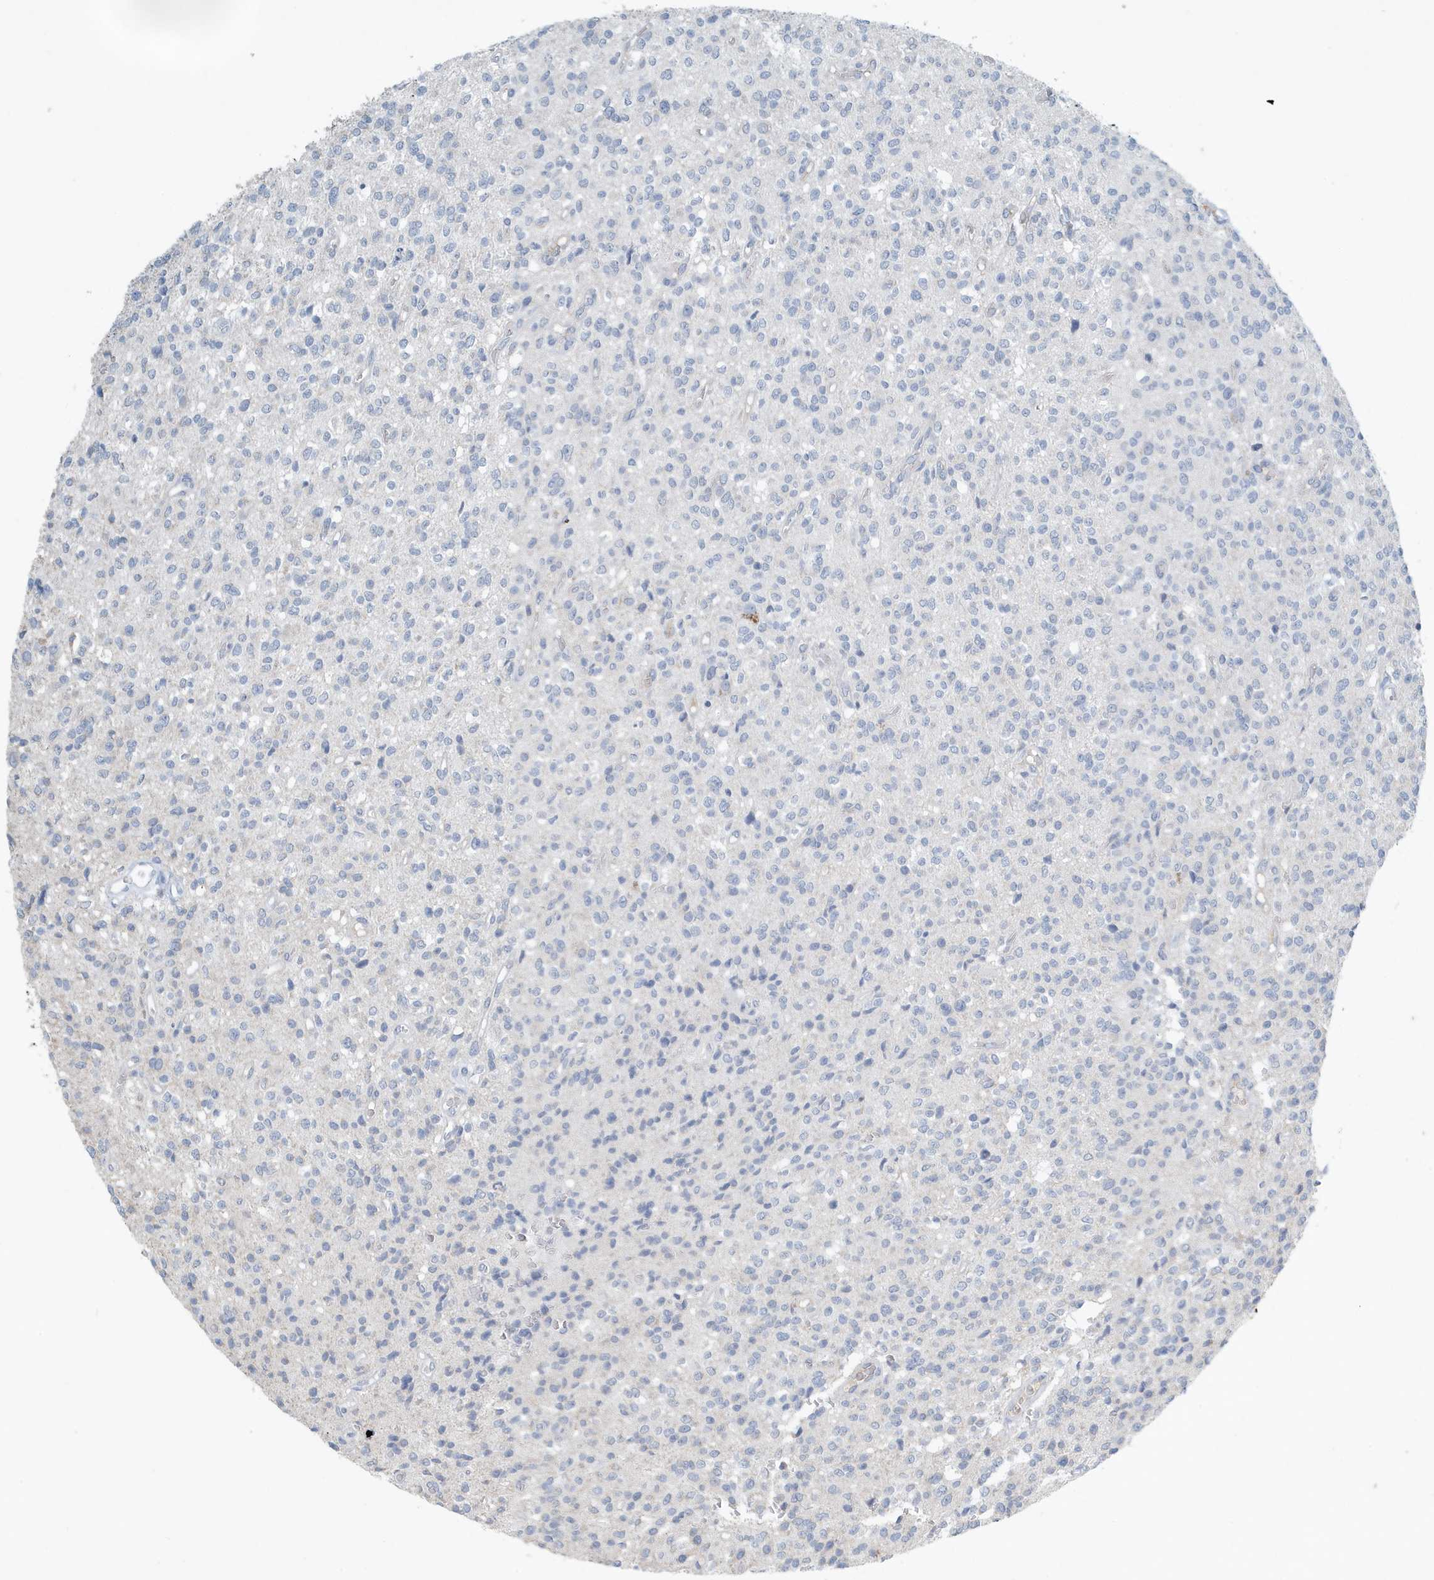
{"staining": {"intensity": "negative", "quantity": "none", "location": "none"}, "tissue": "glioma", "cell_type": "Tumor cells", "image_type": "cancer", "snomed": [{"axis": "morphology", "description": "Glioma, malignant, High grade"}, {"axis": "topography", "description": "Brain"}], "caption": "Histopathology image shows no protein expression in tumor cells of glioma tissue. (Brightfield microscopy of DAB immunohistochemistry (IHC) at high magnification).", "gene": "UGT2B4", "patient": {"sex": "male", "age": 34}}